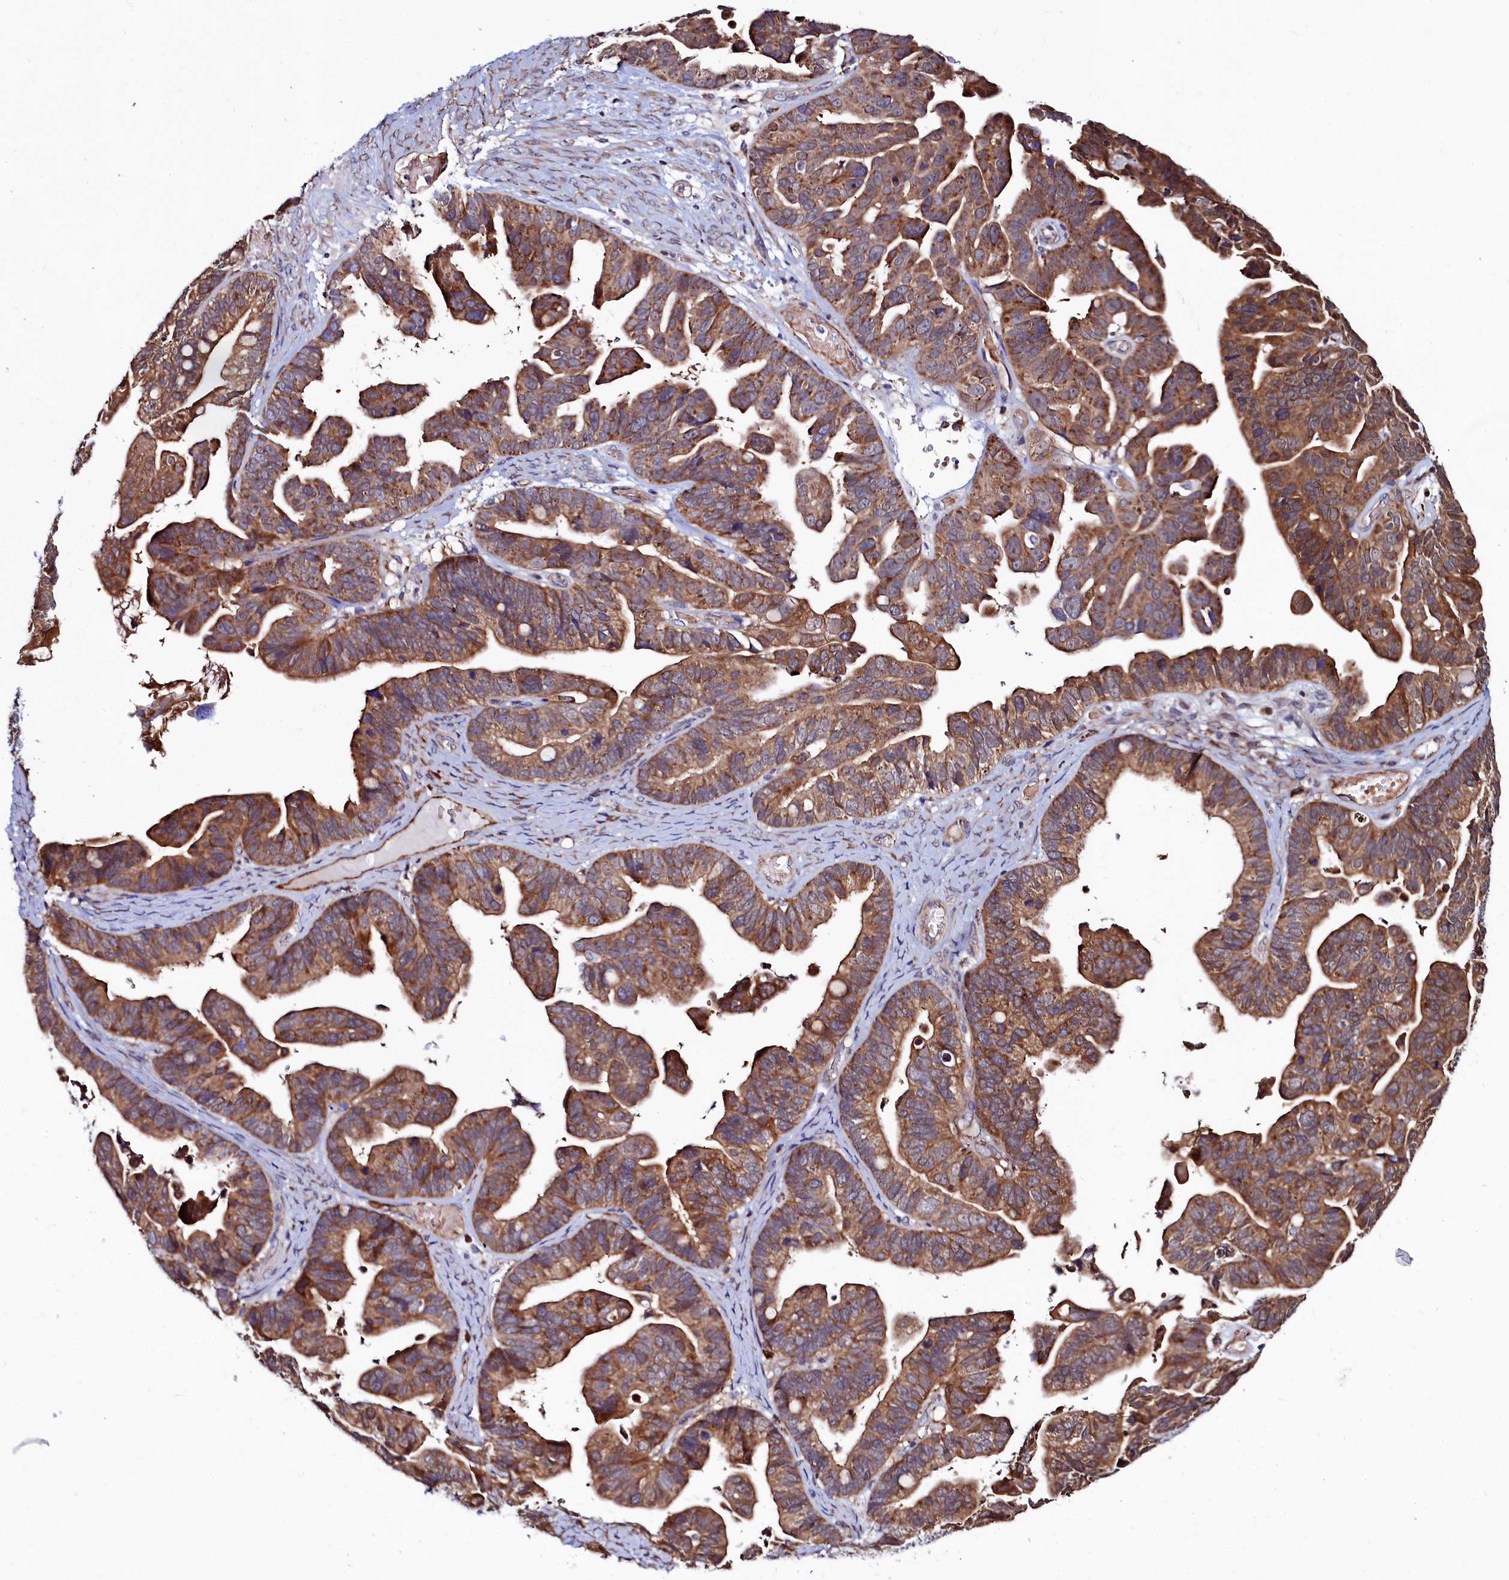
{"staining": {"intensity": "moderate", "quantity": ">75%", "location": "cytoplasmic/membranous"}, "tissue": "ovarian cancer", "cell_type": "Tumor cells", "image_type": "cancer", "snomed": [{"axis": "morphology", "description": "Cystadenocarcinoma, serous, NOS"}, {"axis": "topography", "description": "Ovary"}], "caption": "Immunohistochemical staining of human ovarian cancer (serous cystadenocarcinoma) exhibits medium levels of moderate cytoplasmic/membranous expression in about >75% of tumor cells.", "gene": "ASTE1", "patient": {"sex": "female", "age": 56}}